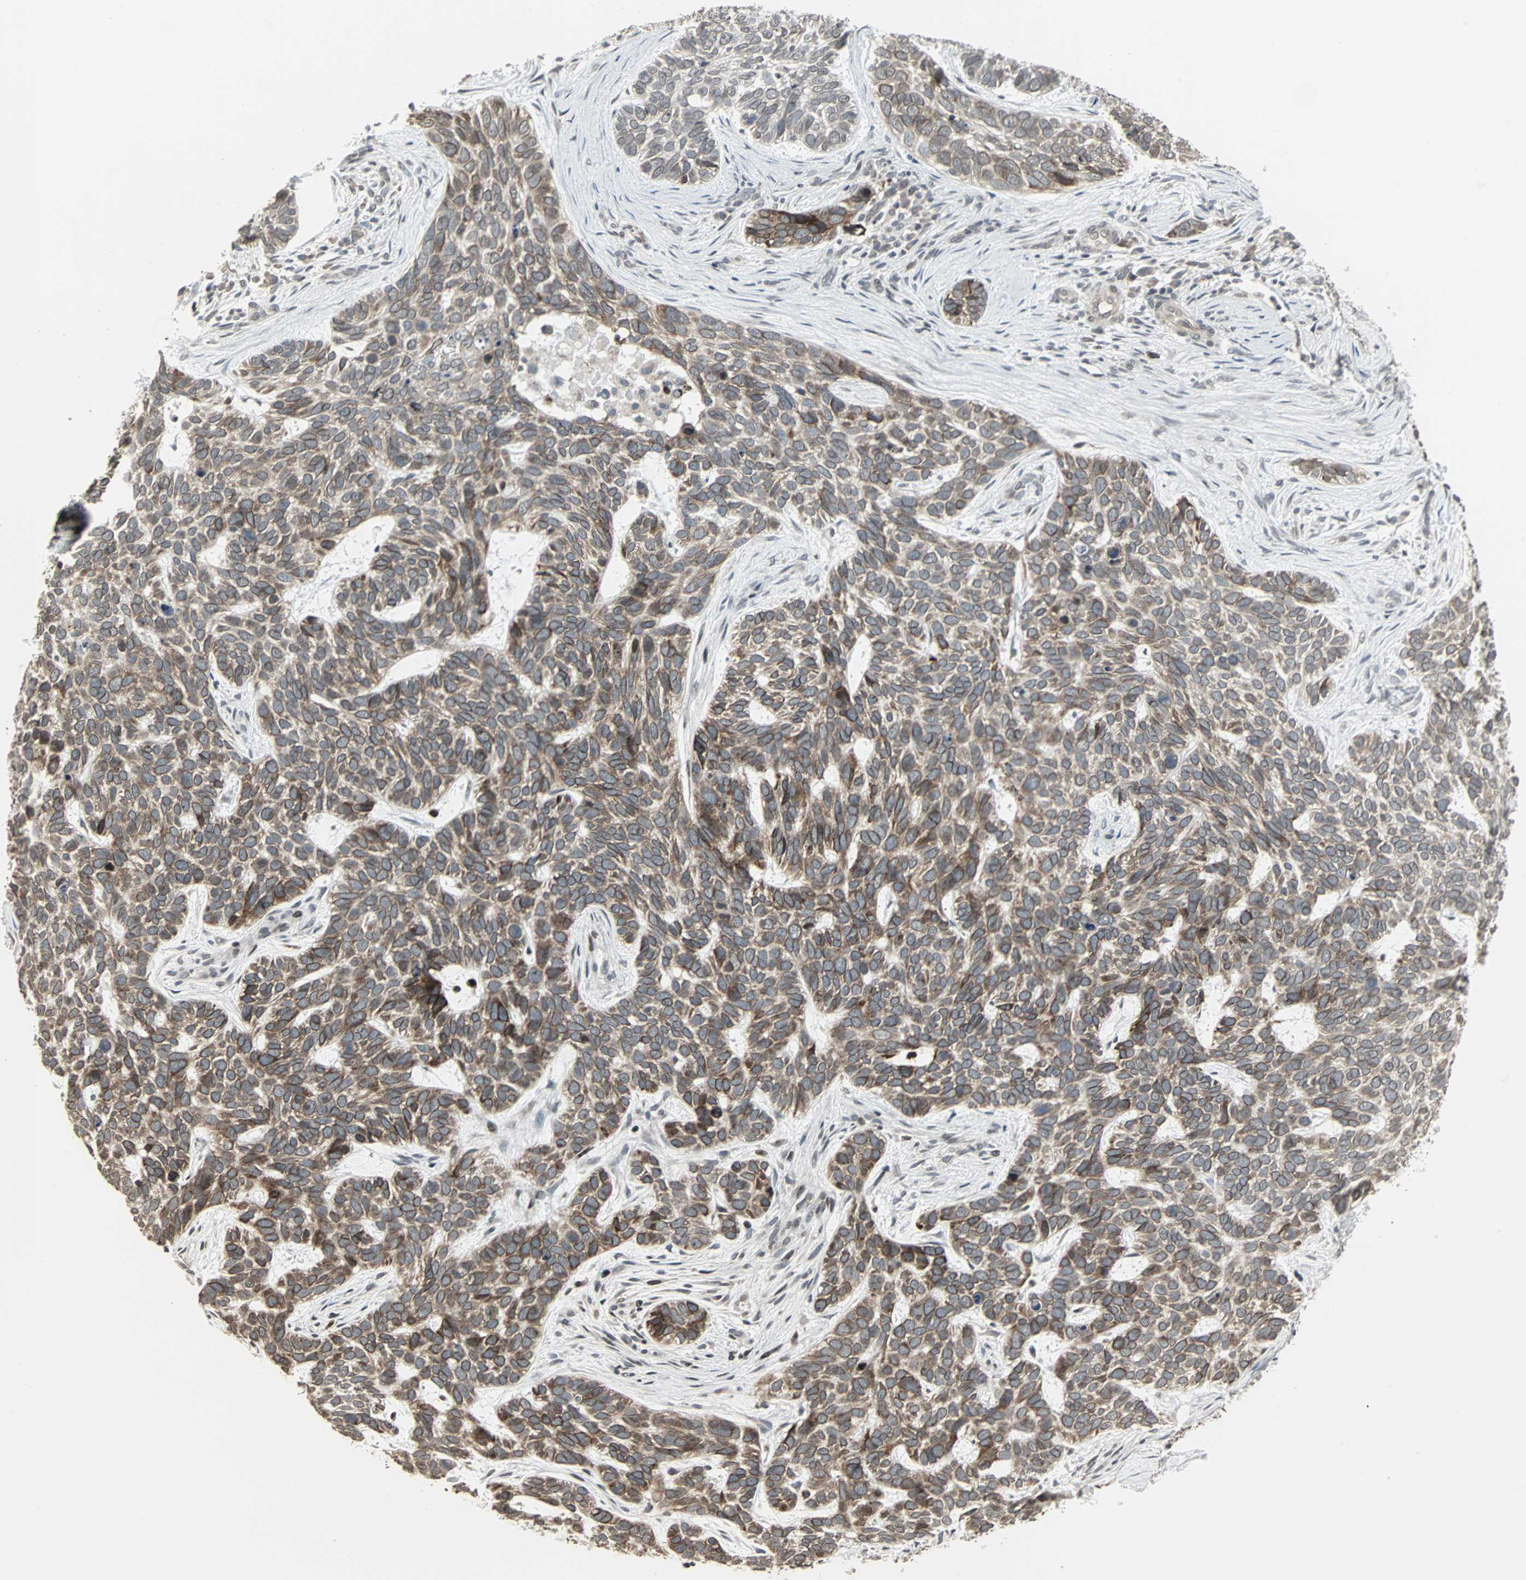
{"staining": {"intensity": "moderate", "quantity": ">75%", "location": "cytoplasmic/membranous,nuclear"}, "tissue": "skin cancer", "cell_type": "Tumor cells", "image_type": "cancer", "snomed": [{"axis": "morphology", "description": "Basal cell carcinoma"}, {"axis": "topography", "description": "Skin"}], "caption": "Skin cancer stained with a protein marker shows moderate staining in tumor cells.", "gene": "CBLC", "patient": {"sex": "male", "age": 87}}